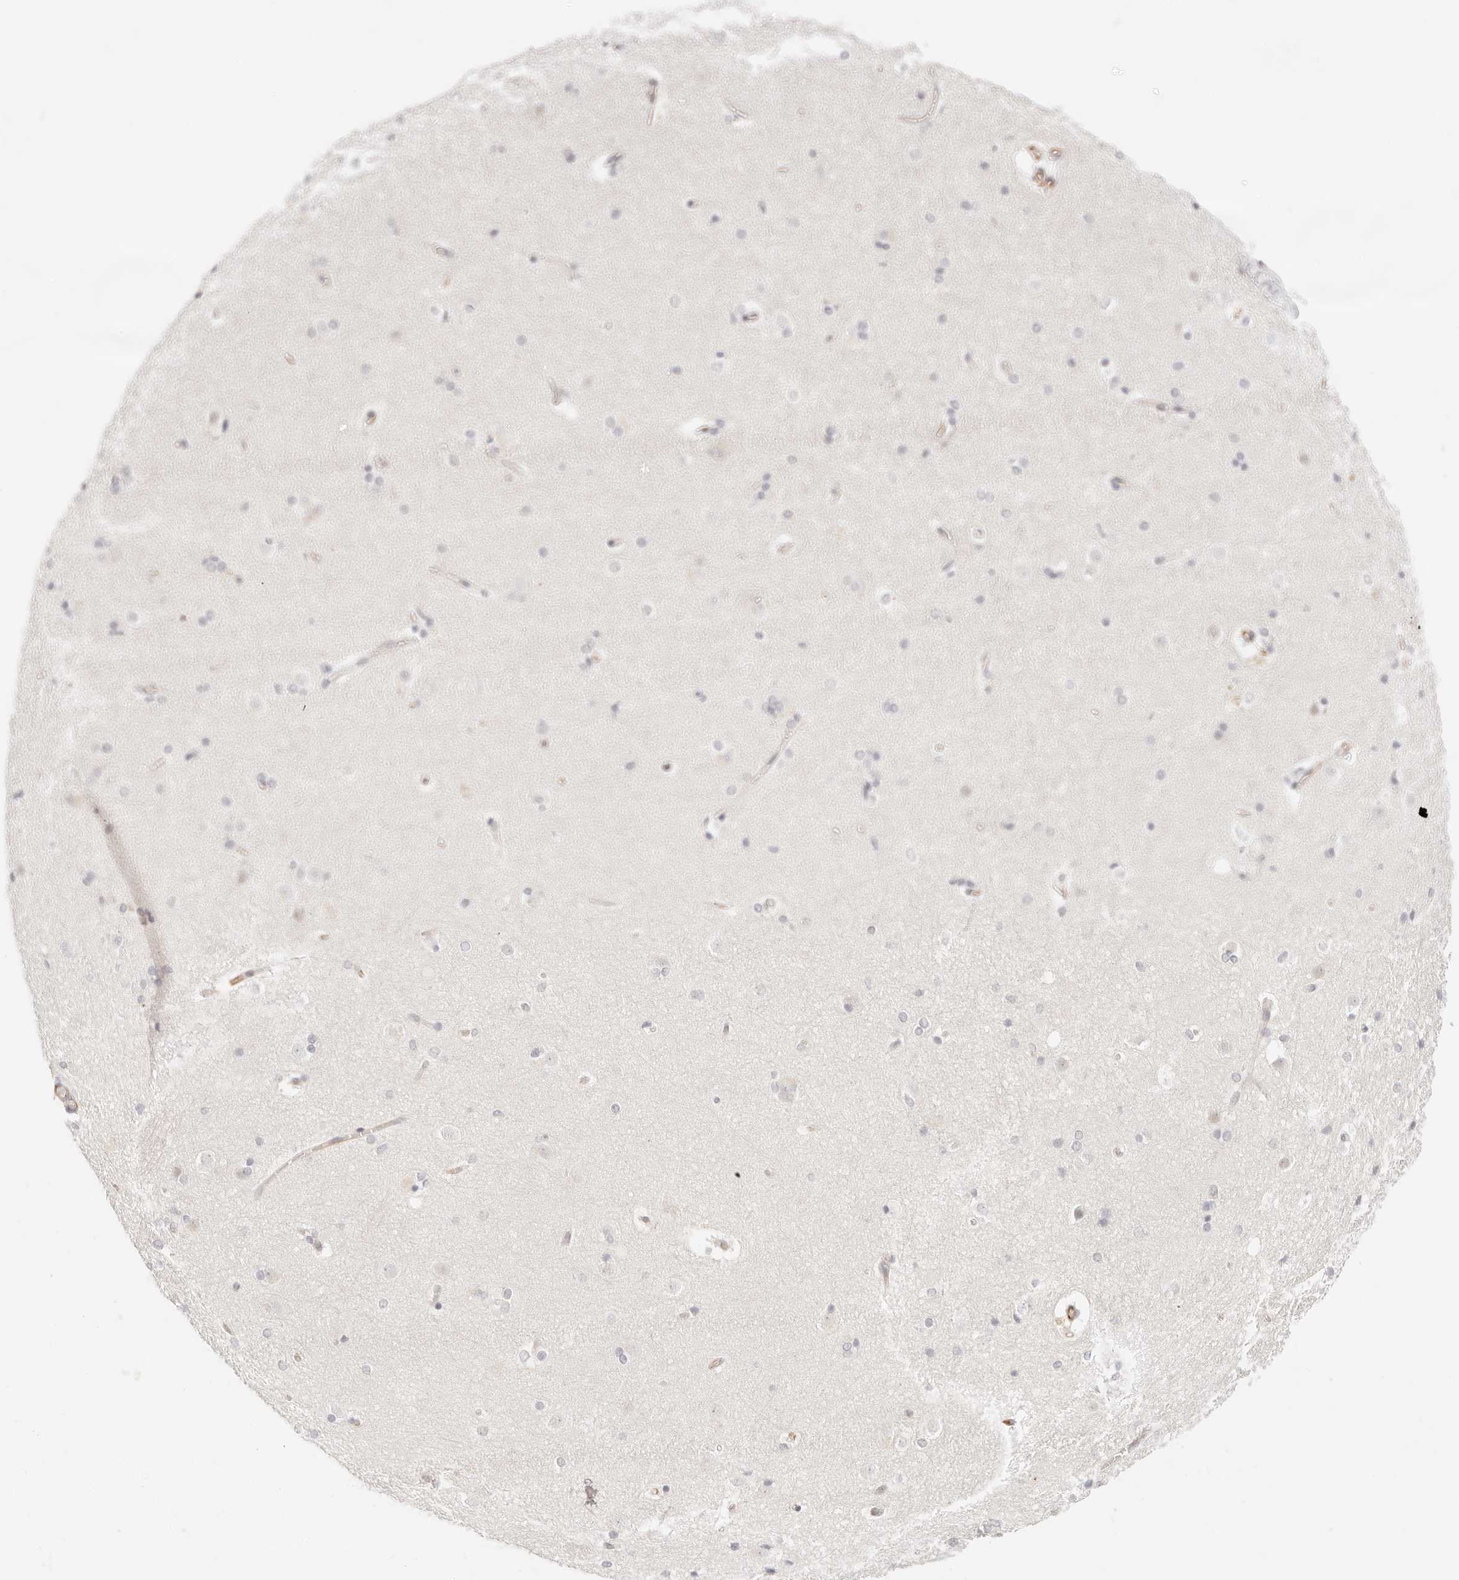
{"staining": {"intensity": "negative", "quantity": "none", "location": "none"}, "tissue": "caudate", "cell_type": "Glial cells", "image_type": "normal", "snomed": [{"axis": "morphology", "description": "Normal tissue, NOS"}, {"axis": "topography", "description": "Lateral ventricle wall"}], "caption": "Glial cells are negative for brown protein staining in benign caudate. (Stains: DAB (3,3'-diaminobenzidine) immunohistochemistry with hematoxylin counter stain, Microscopy: brightfield microscopy at high magnification).", "gene": "ZC3H11A", "patient": {"sex": "female", "age": 19}}